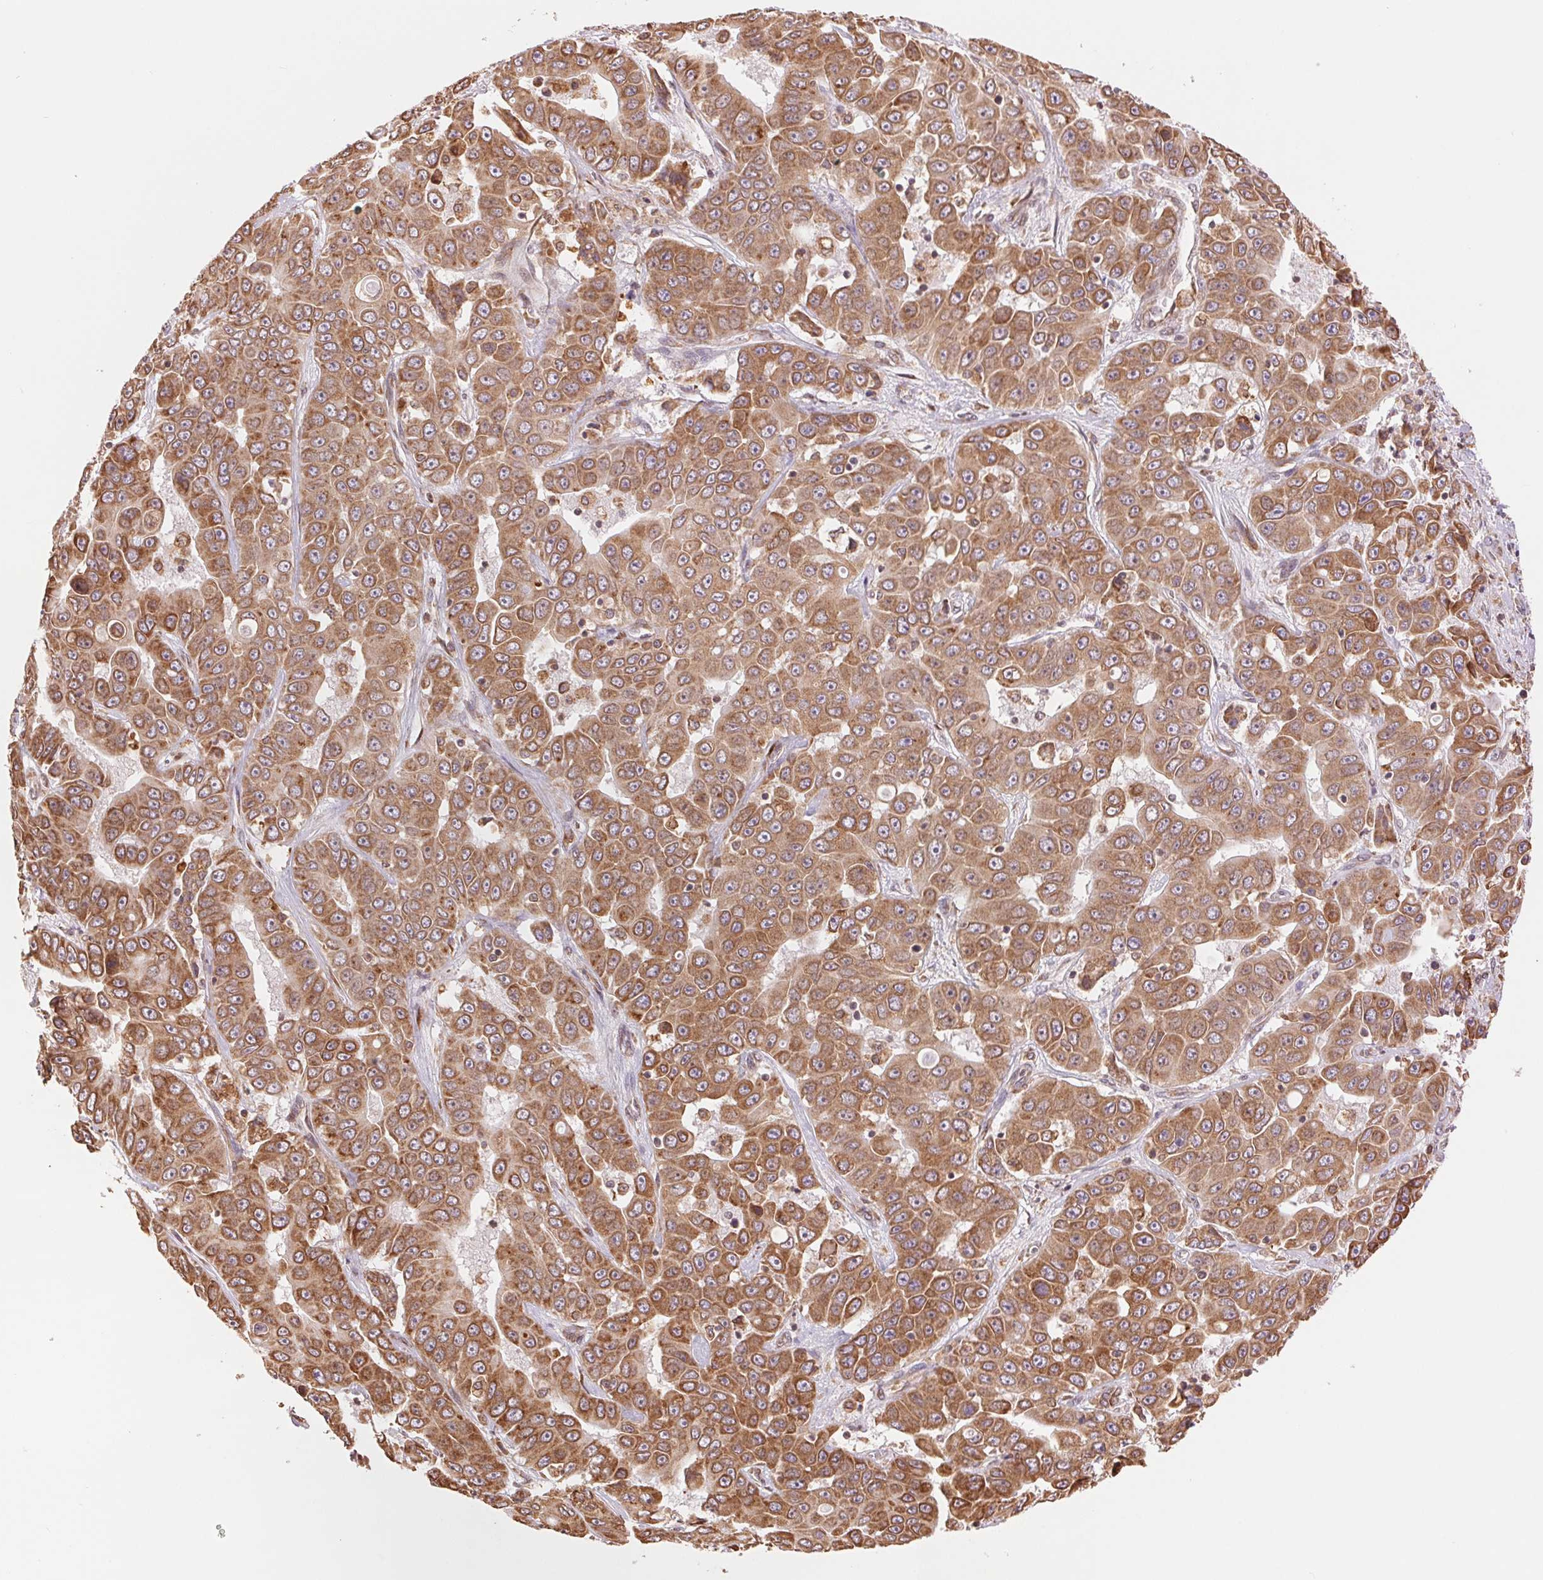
{"staining": {"intensity": "moderate", "quantity": ">75%", "location": "cytoplasmic/membranous"}, "tissue": "liver cancer", "cell_type": "Tumor cells", "image_type": "cancer", "snomed": [{"axis": "morphology", "description": "Cholangiocarcinoma"}, {"axis": "topography", "description": "Liver"}], "caption": "An image of liver cholangiocarcinoma stained for a protein displays moderate cytoplasmic/membranous brown staining in tumor cells.", "gene": "RPN1", "patient": {"sex": "female", "age": 52}}